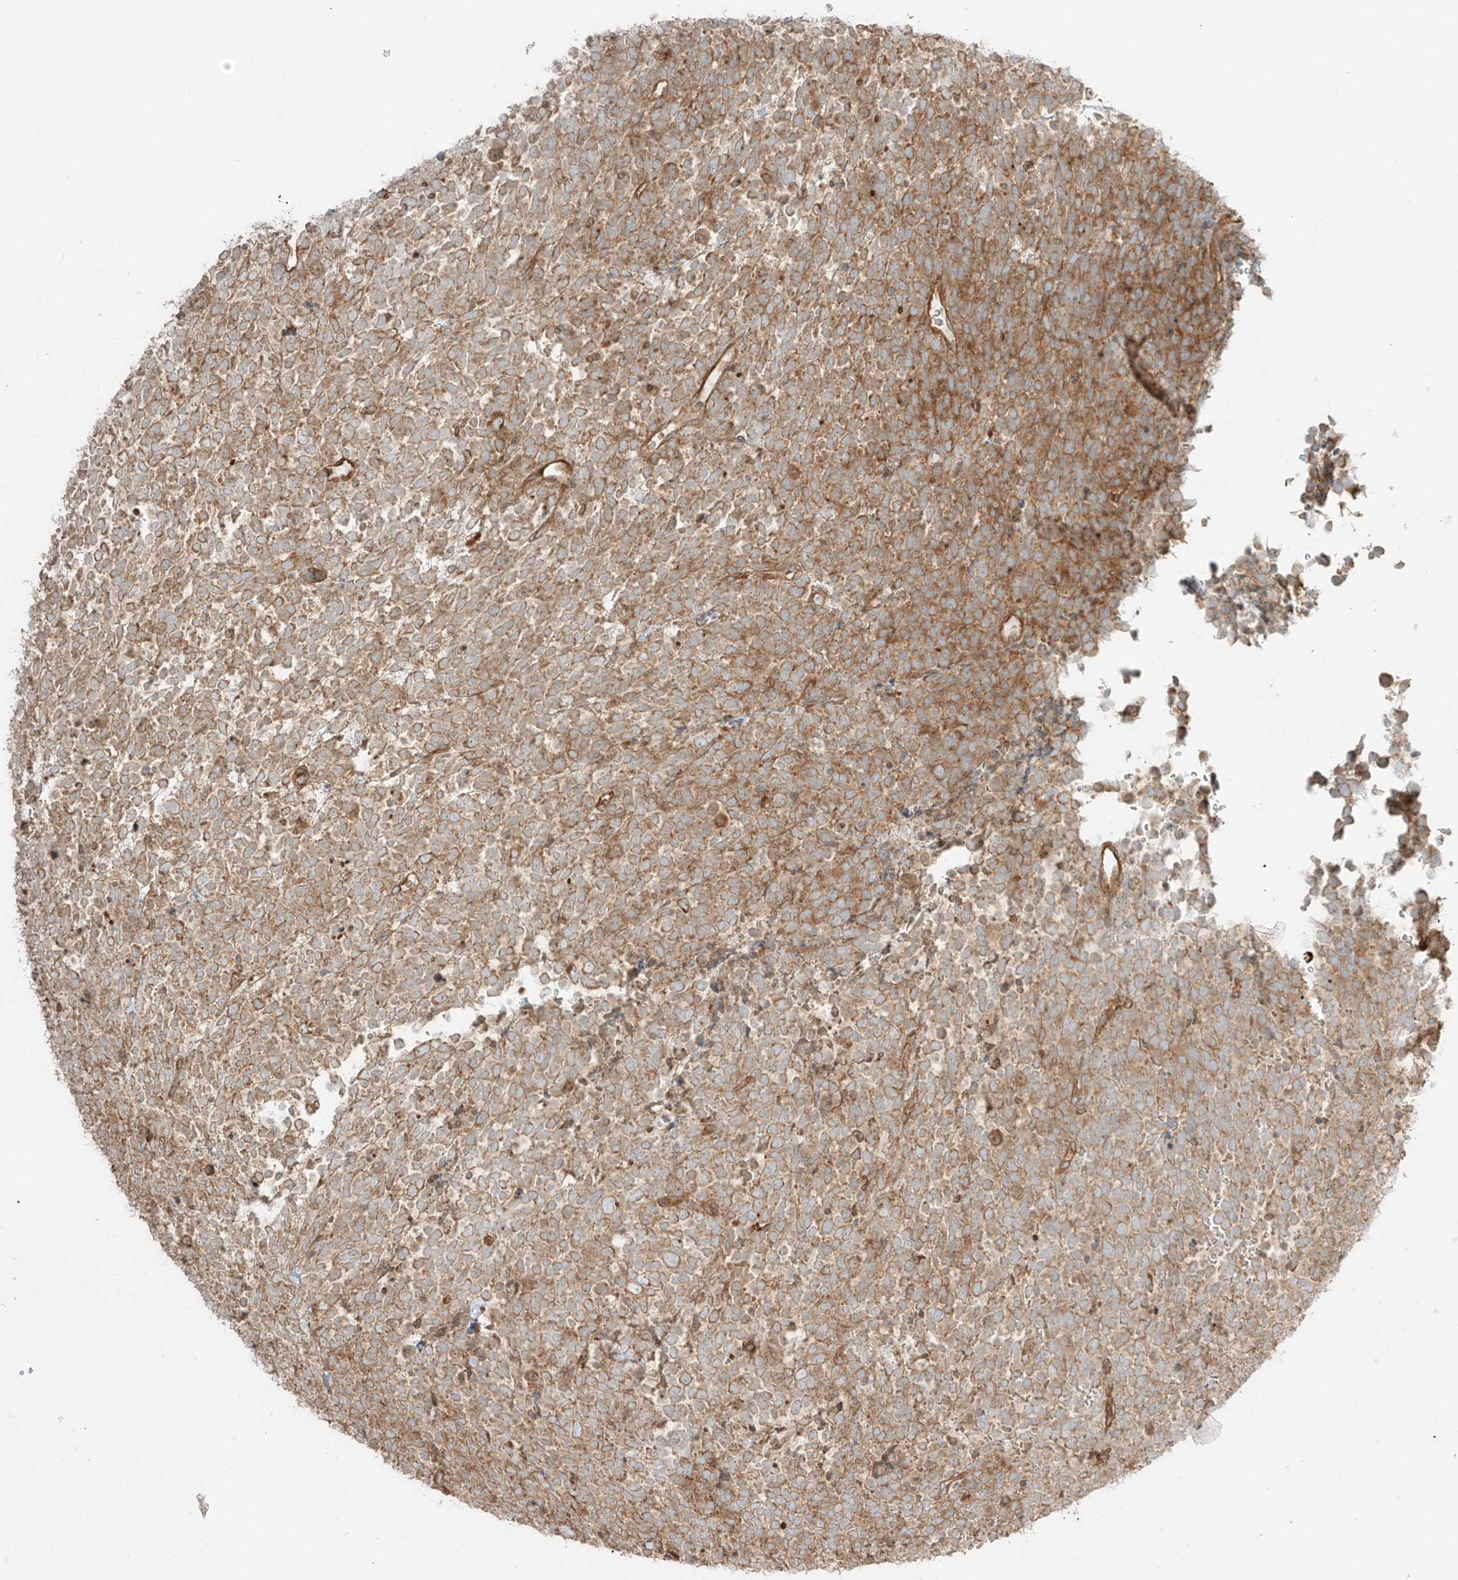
{"staining": {"intensity": "moderate", "quantity": "25%-75%", "location": "cytoplasmic/membranous"}, "tissue": "urothelial cancer", "cell_type": "Tumor cells", "image_type": "cancer", "snomed": [{"axis": "morphology", "description": "Urothelial carcinoma, High grade"}, {"axis": "topography", "description": "Urinary bladder"}], "caption": "Immunohistochemical staining of human urothelial carcinoma (high-grade) demonstrates medium levels of moderate cytoplasmic/membranous positivity in approximately 25%-75% of tumor cells.", "gene": "CCDC115", "patient": {"sex": "female", "age": 82}}